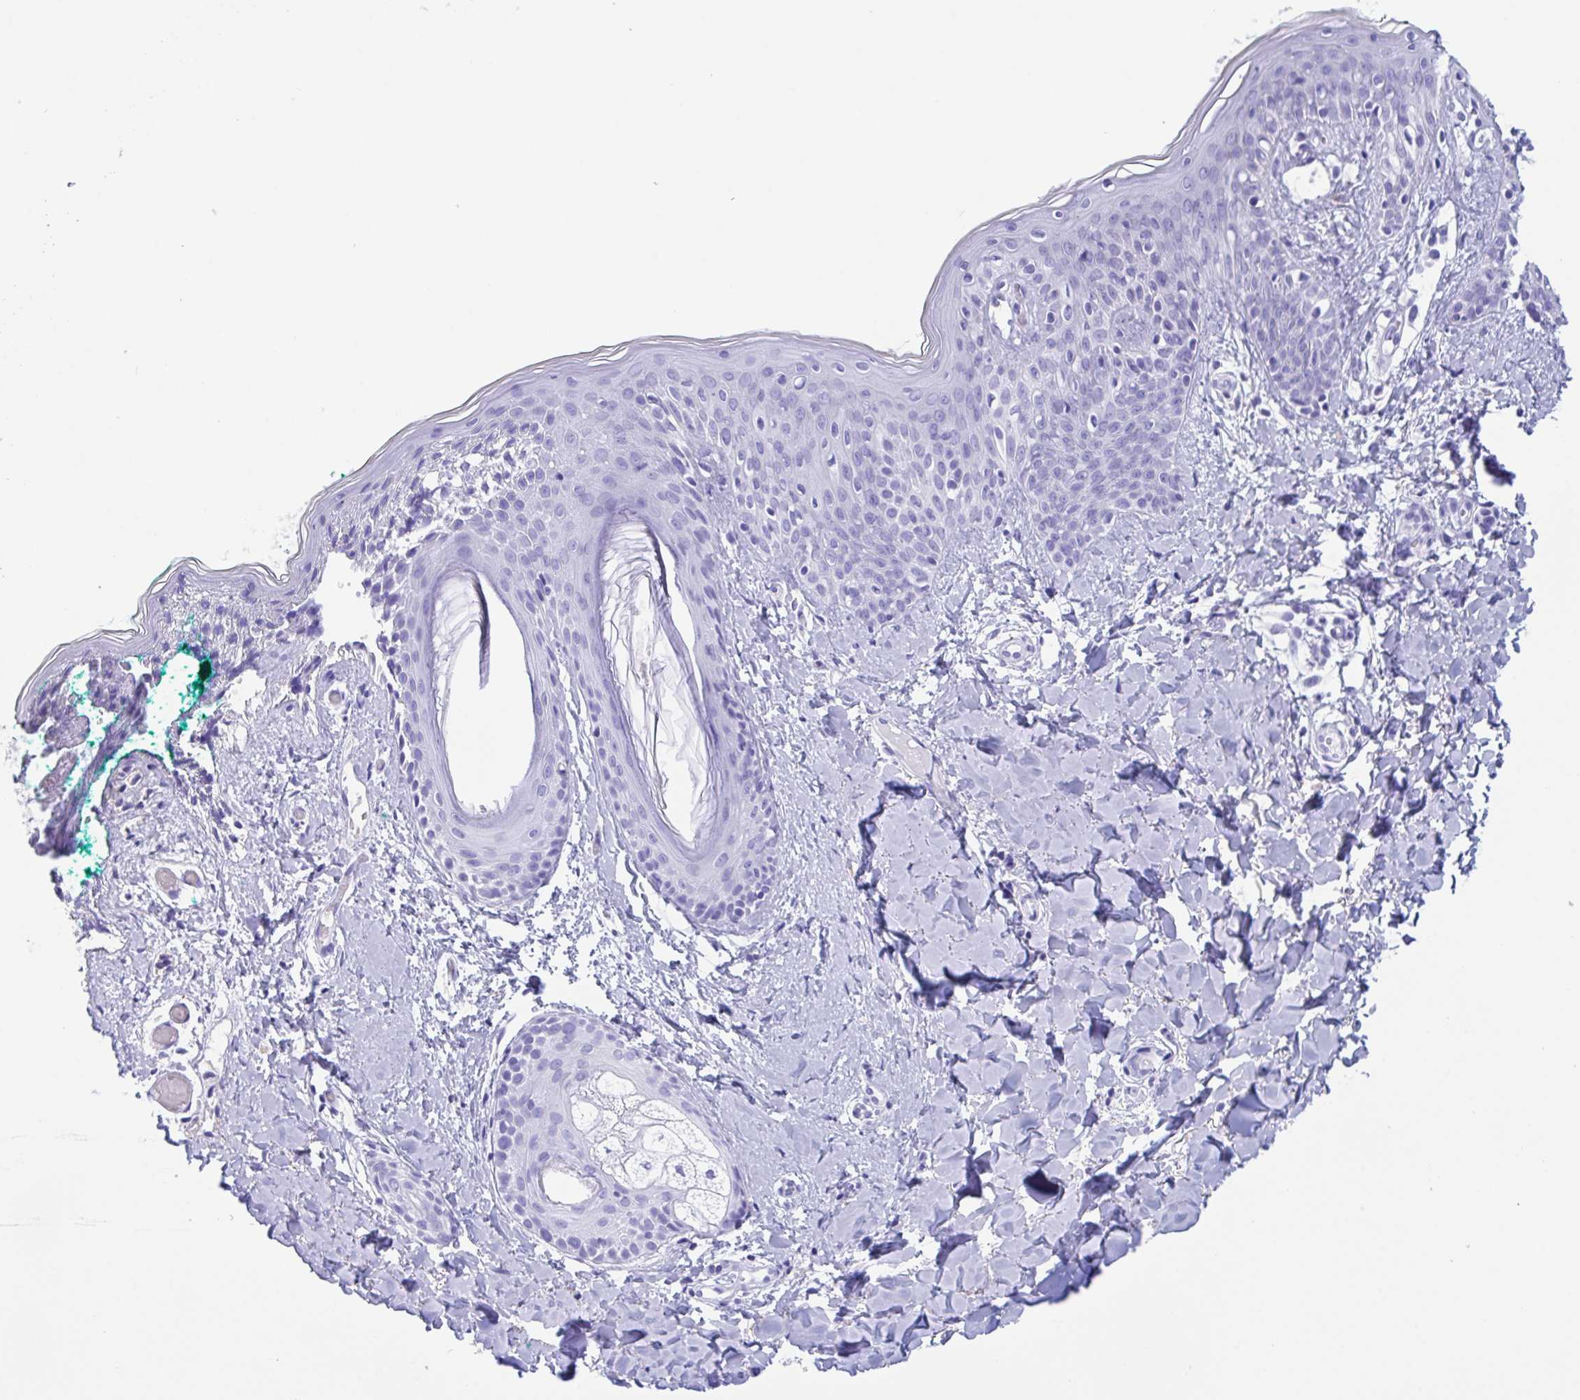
{"staining": {"intensity": "negative", "quantity": "none", "location": "none"}, "tissue": "skin", "cell_type": "Fibroblasts", "image_type": "normal", "snomed": [{"axis": "morphology", "description": "Normal tissue, NOS"}, {"axis": "topography", "description": "Skin"}], "caption": "The photomicrograph exhibits no significant expression in fibroblasts of skin.", "gene": "ZNF850", "patient": {"sex": "male", "age": 16}}